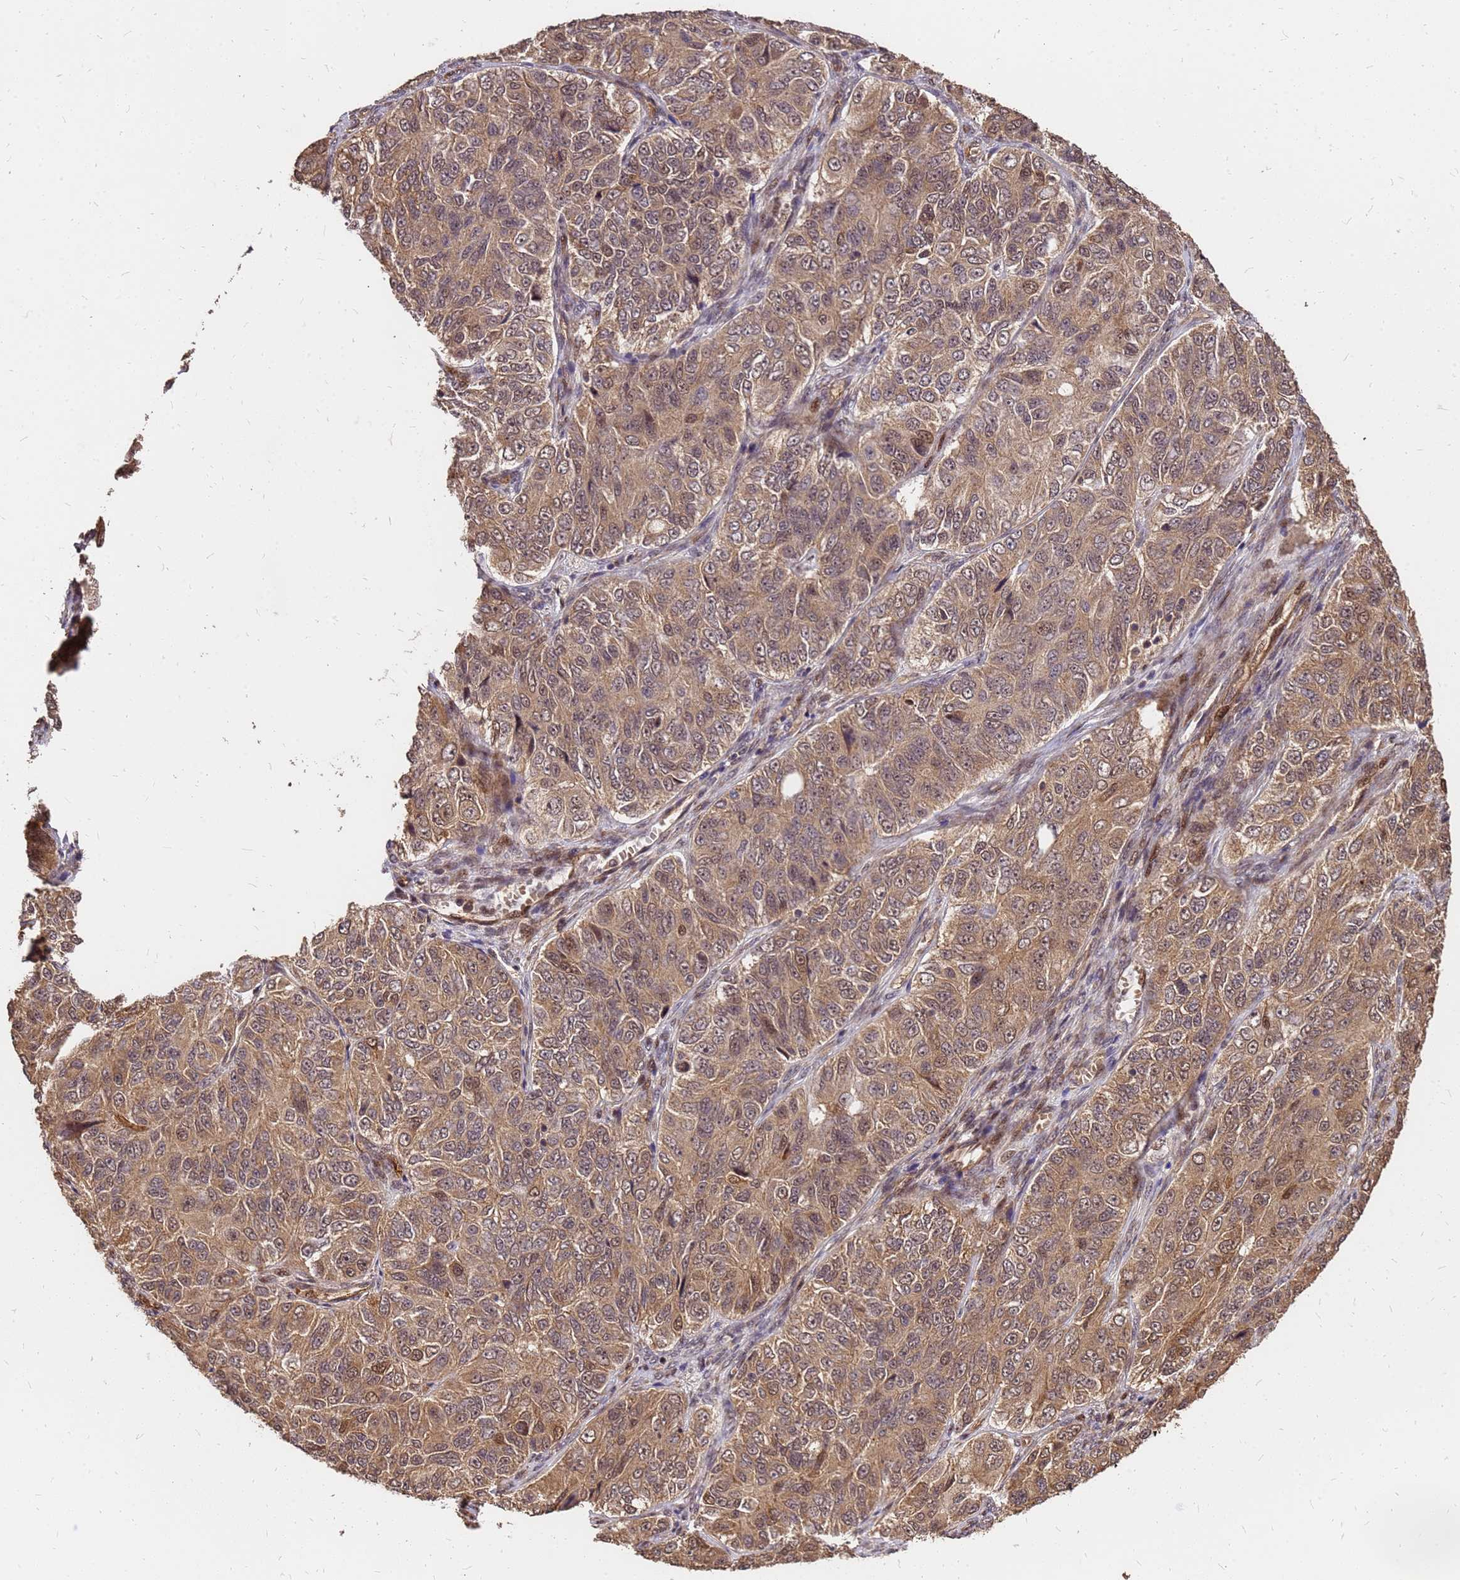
{"staining": {"intensity": "moderate", "quantity": ">75%", "location": "cytoplasmic/membranous,nuclear"}, "tissue": "ovarian cancer", "cell_type": "Tumor cells", "image_type": "cancer", "snomed": [{"axis": "morphology", "description": "Carcinoma, endometroid"}, {"axis": "topography", "description": "Ovary"}], "caption": "Protein staining by immunohistochemistry reveals moderate cytoplasmic/membranous and nuclear positivity in approximately >75% of tumor cells in ovarian endometroid carcinoma.", "gene": "GPATCH8", "patient": {"sex": "female", "age": 51}}